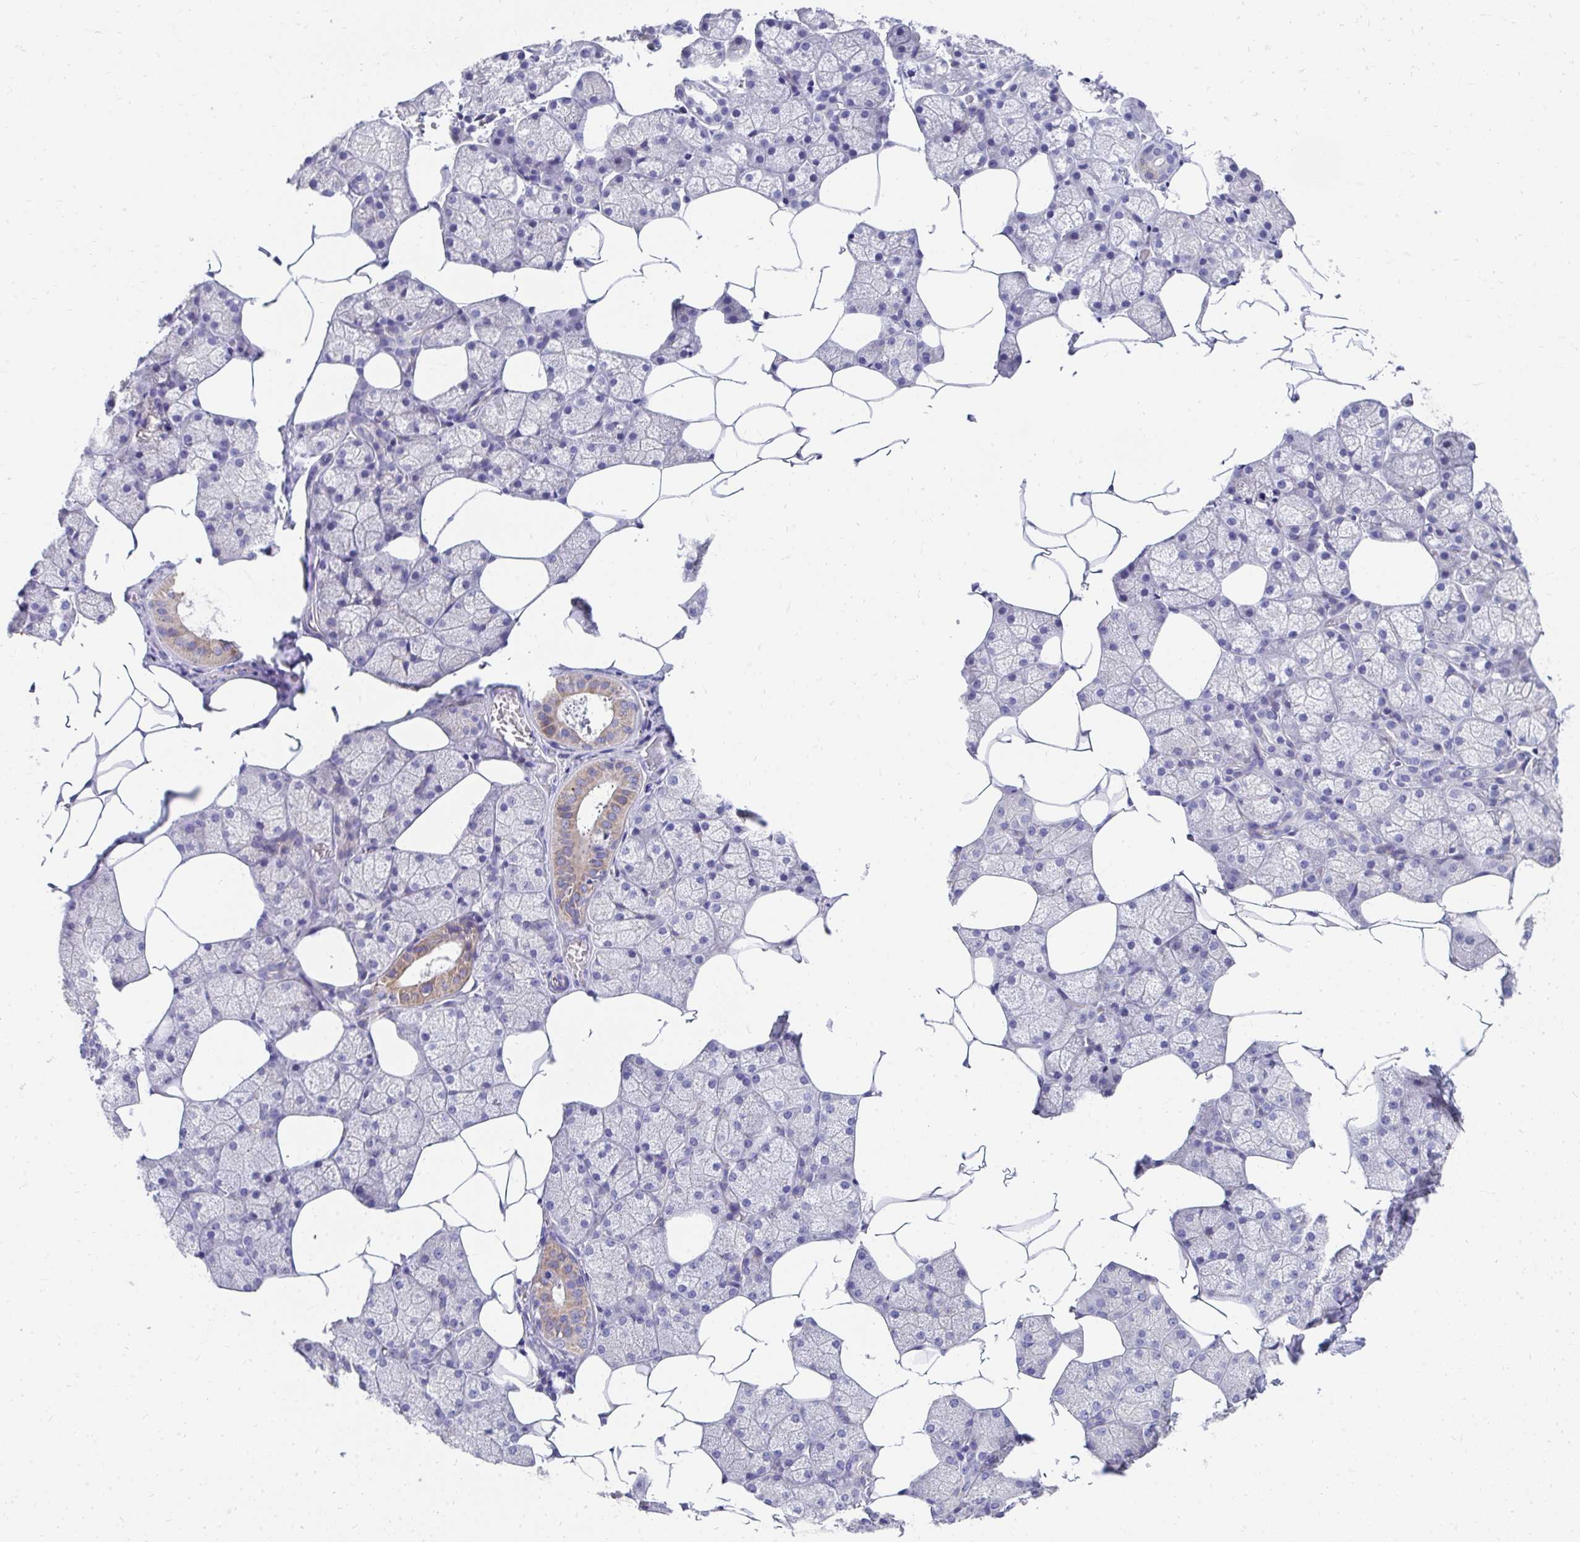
{"staining": {"intensity": "moderate", "quantity": "<25%", "location": "cytoplasmic/membranous"}, "tissue": "salivary gland", "cell_type": "Glandular cells", "image_type": "normal", "snomed": [{"axis": "morphology", "description": "Normal tissue, NOS"}, {"axis": "topography", "description": "Salivary gland"}], "caption": "A high-resolution micrograph shows IHC staining of unremarkable salivary gland, which shows moderate cytoplasmic/membranous staining in approximately <25% of glandular cells. (DAB = brown stain, brightfield microscopy at high magnification).", "gene": "TMPRSS2", "patient": {"sex": "female", "age": 43}}